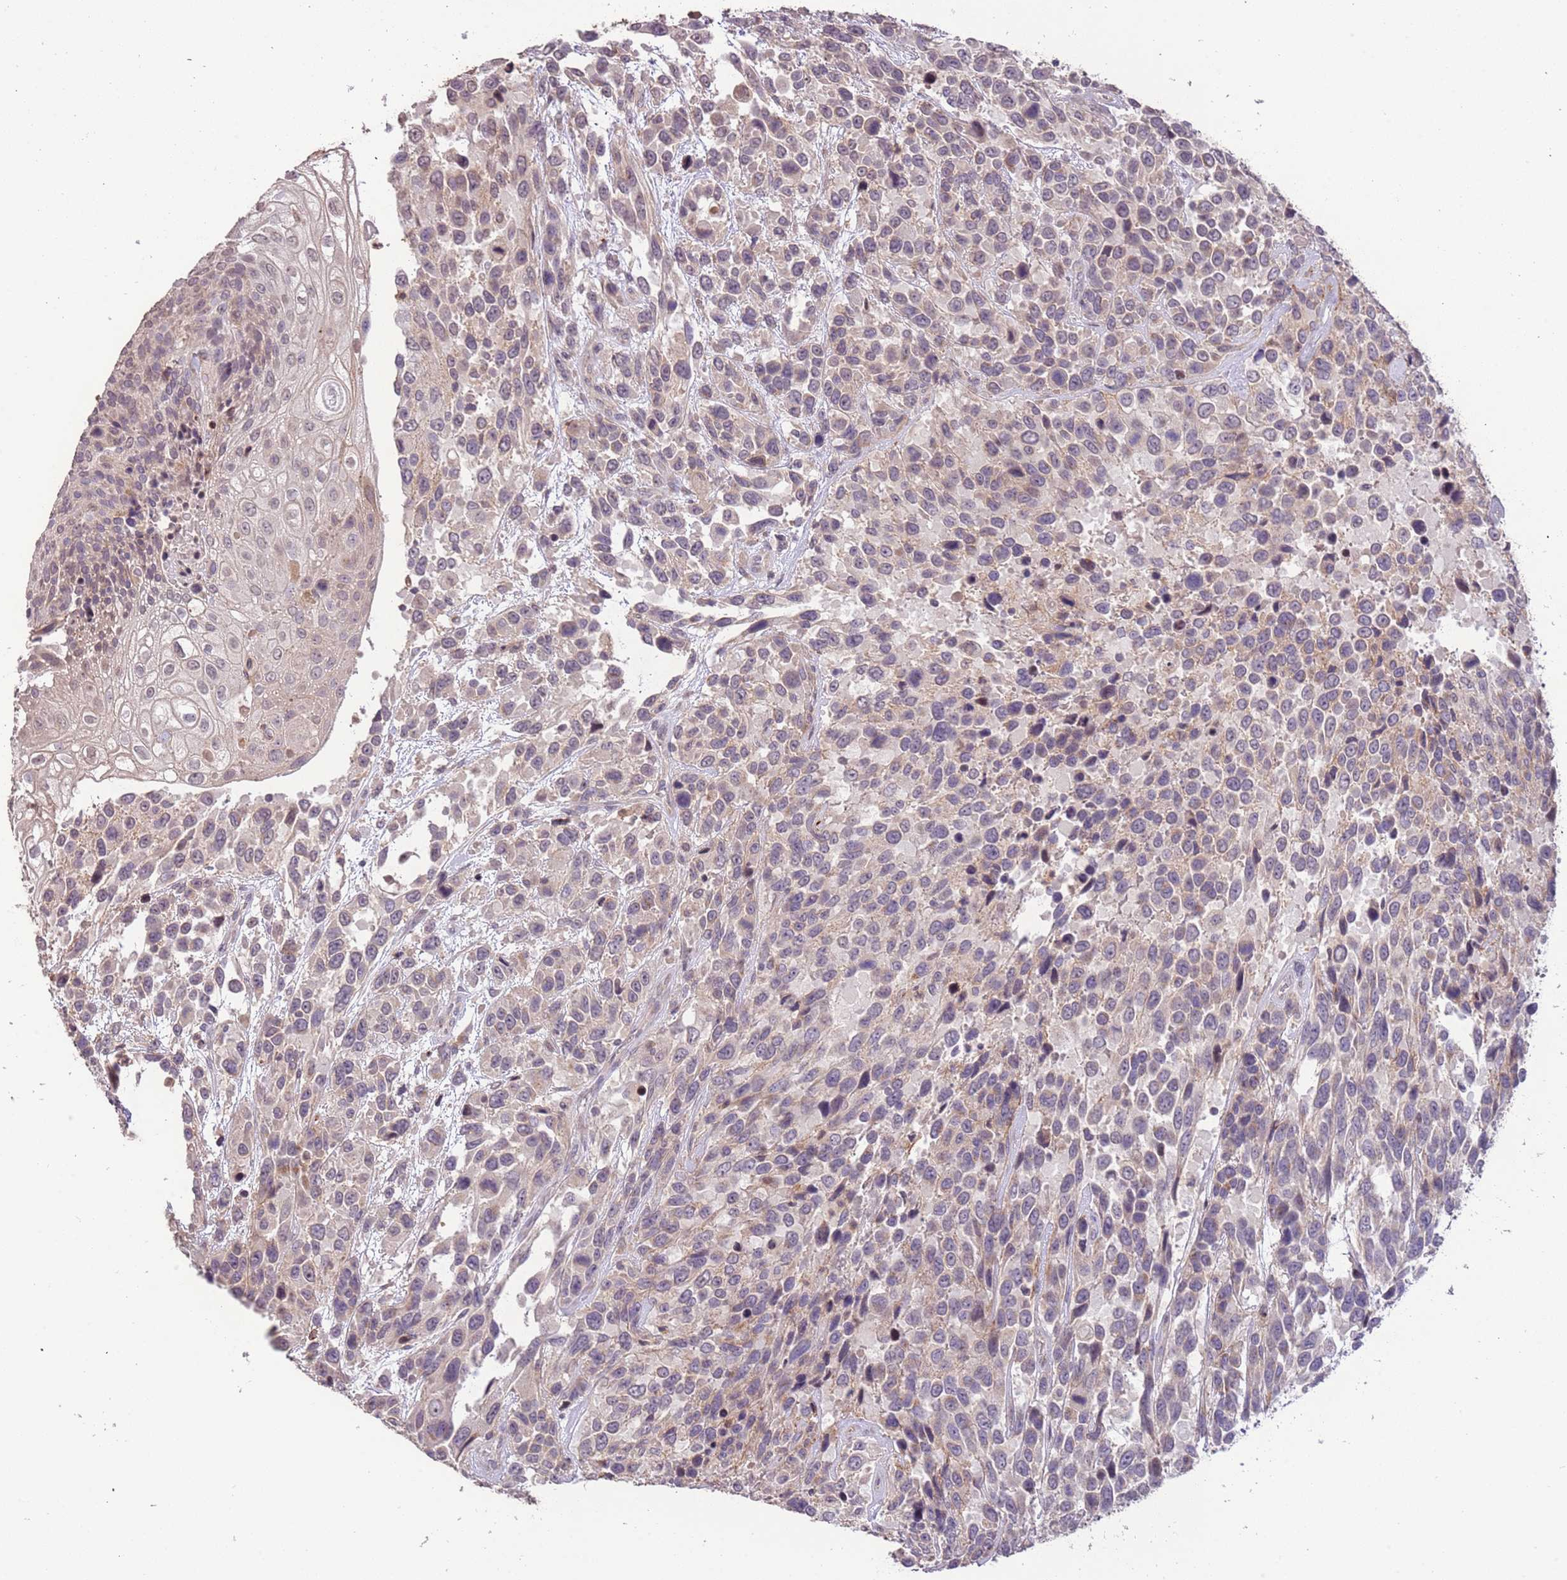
{"staining": {"intensity": "weak", "quantity": "<25%", "location": "cytoplasmic/membranous"}, "tissue": "urothelial cancer", "cell_type": "Tumor cells", "image_type": "cancer", "snomed": [{"axis": "morphology", "description": "Urothelial carcinoma, High grade"}, {"axis": "topography", "description": "Urinary bladder"}], "caption": "Urothelial cancer stained for a protein using immunohistochemistry (IHC) displays no positivity tumor cells.", "gene": "SLC16A4", "patient": {"sex": "female", "age": 70}}